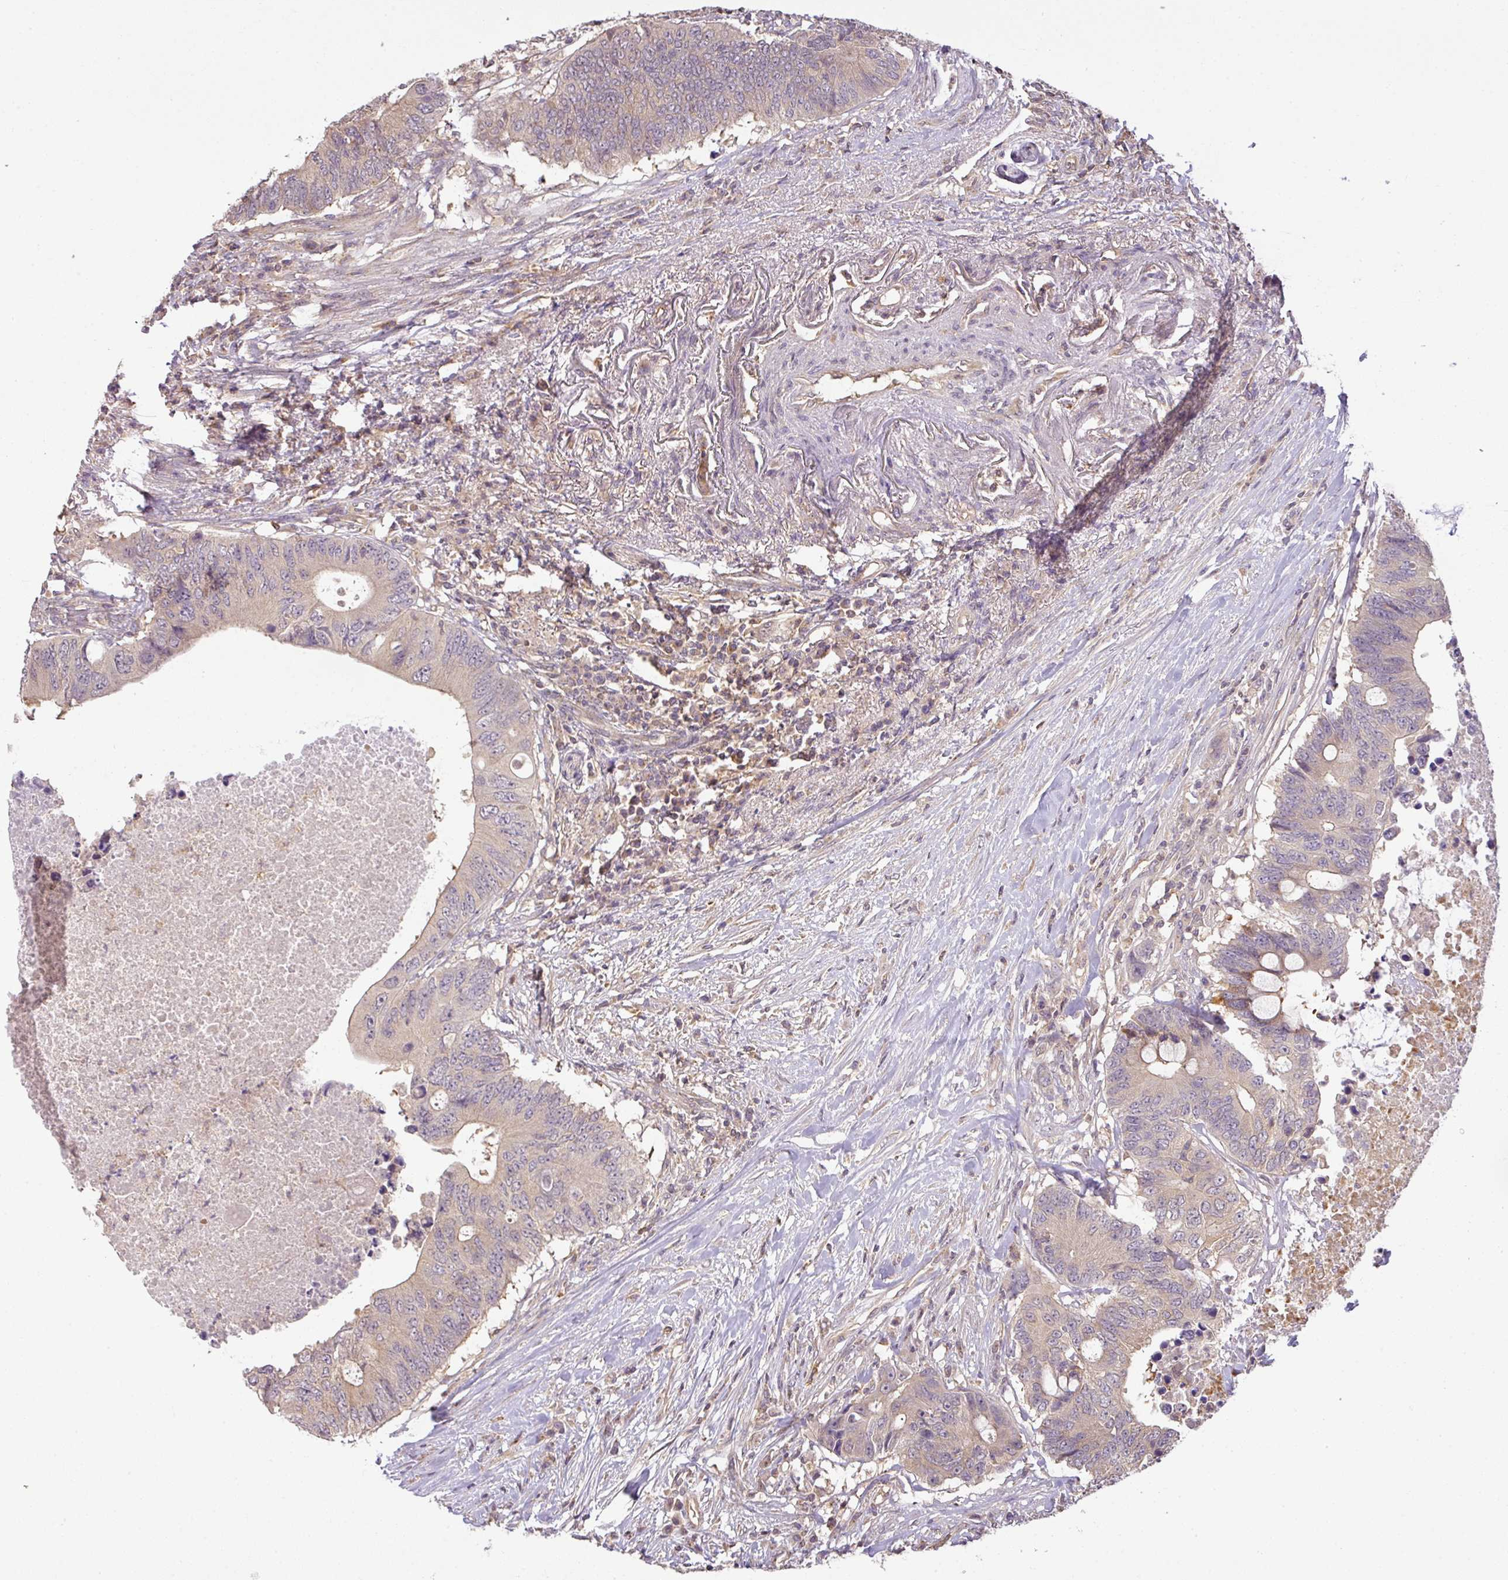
{"staining": {"intensity": "weak", "quantity": "<25%", "location": "cytoplasmic/membranous"}, "tissue": "colorectal cancer", "cell_type": "Tumor cells", "image_type": "cancer", "snomed": [{"axis": "morphology", "description": "Adenocarcinoma, NOS"}, {"axis": "topography", "description": "Colon"}], "caption": "High magnification brightfield microscopy of adenocarcinoma (colorectal) stained with DAB (3,3'-diaminobenzidine) (brown) and counterstained with hematoxylin (blue): tumor cells show no significant staining. The staining is performed using DAB brown chromogen with nuclei counter-stained in using hematoxylin.", "gene": "TCL1B", "patient": {"sex": "male", "age": 71}}